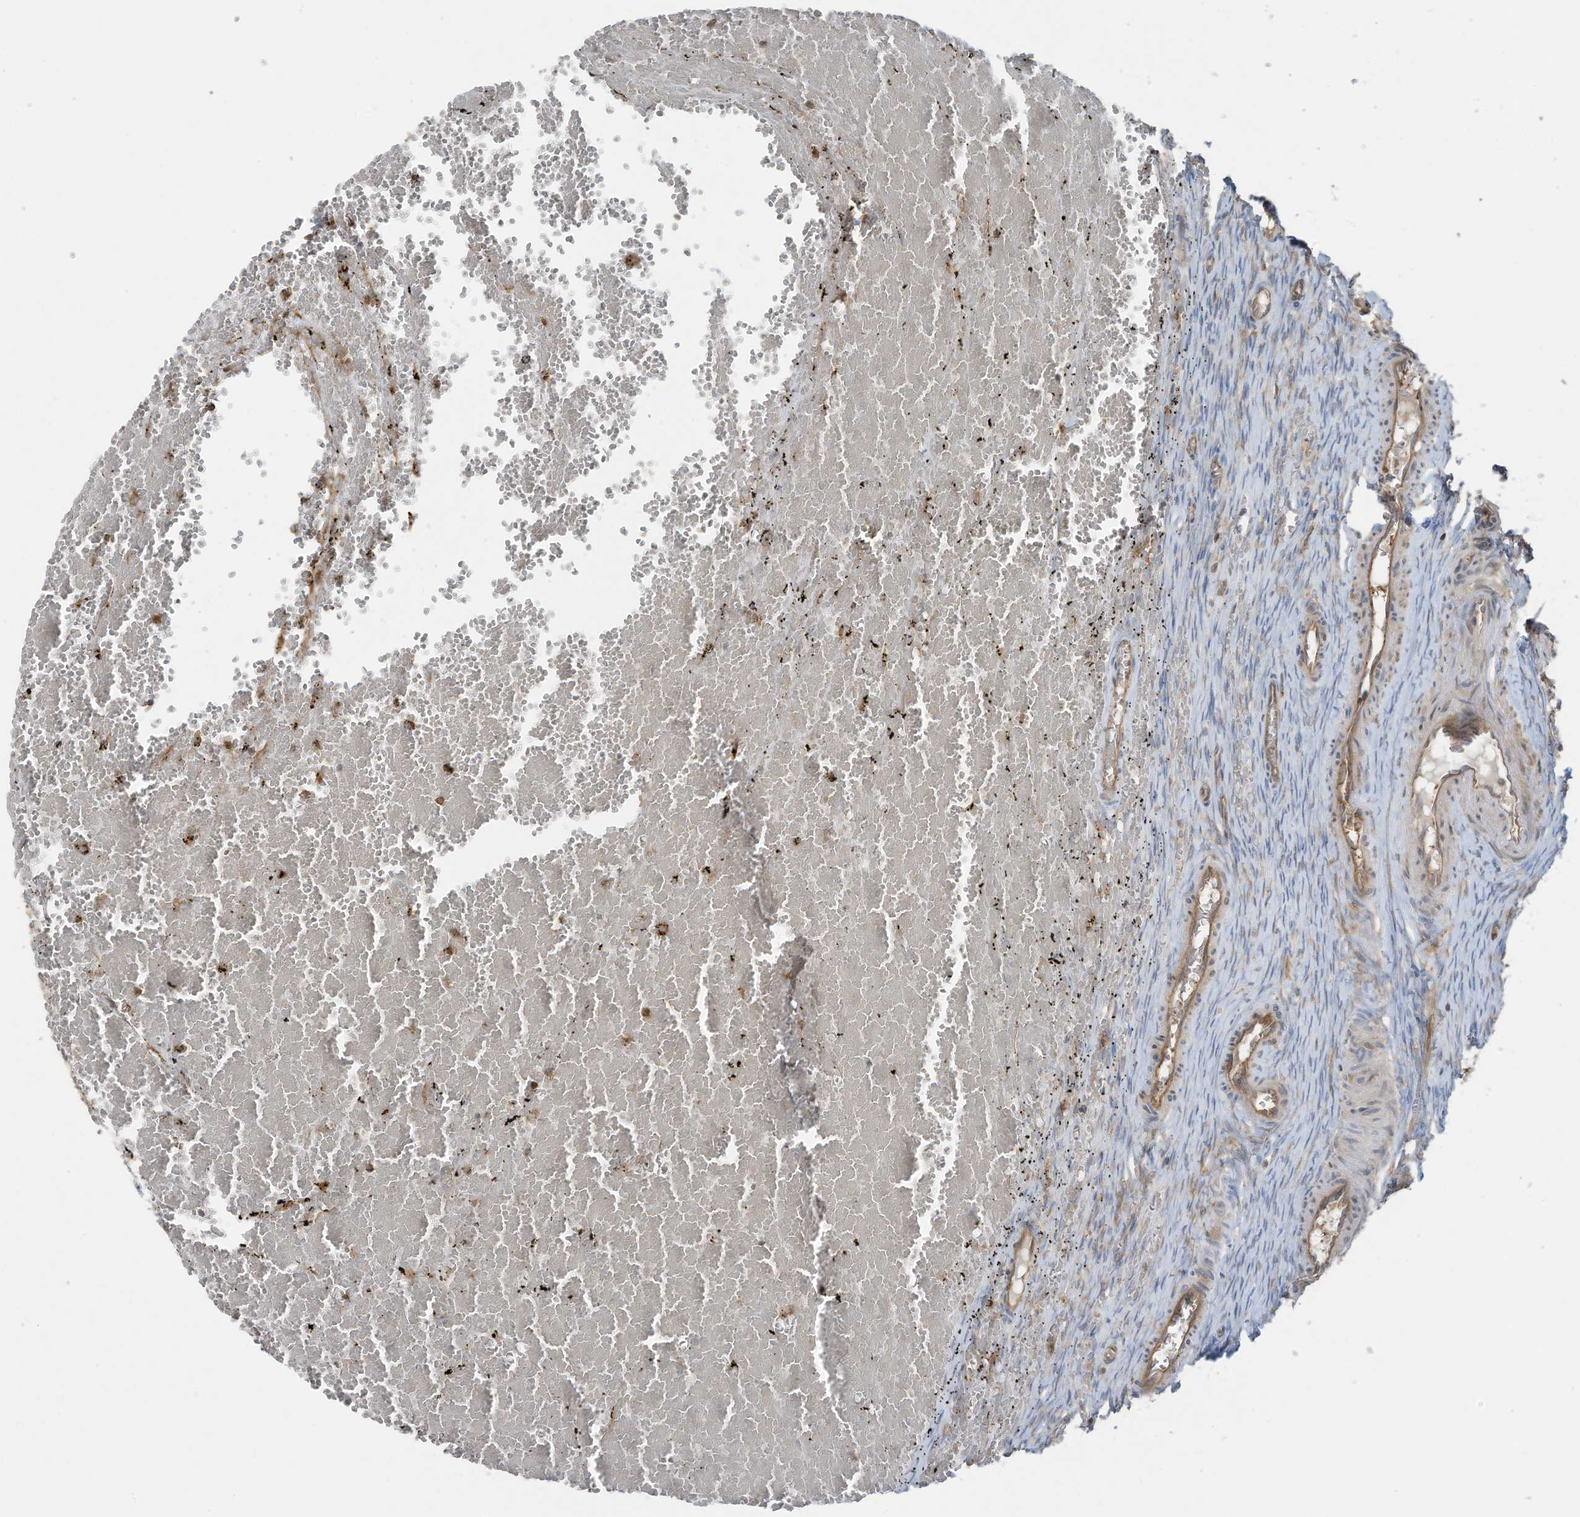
{"staining": {"intensity": "strong", "quantity": ">75%", "location": "cytoplasmic/membranous"}, "tissue": "ovary", "cell_type": "Follicle cells", "image_type": "normal", "snomed": [{"axis": "morphology", "description": "Adenocarcinoma, NOS"}, {"axis": "topography", "description": "Endometrium"}], "caption": "Immunohistochemistry photomicrograph of unremarkable ovary stained for a protein (brown), which exhibits high levels of strong cytoplasmic/membranous positivity in about >75% of follicle cells.", "gene": "OLA1", "patient": {"sex": "female", "age": 32}}